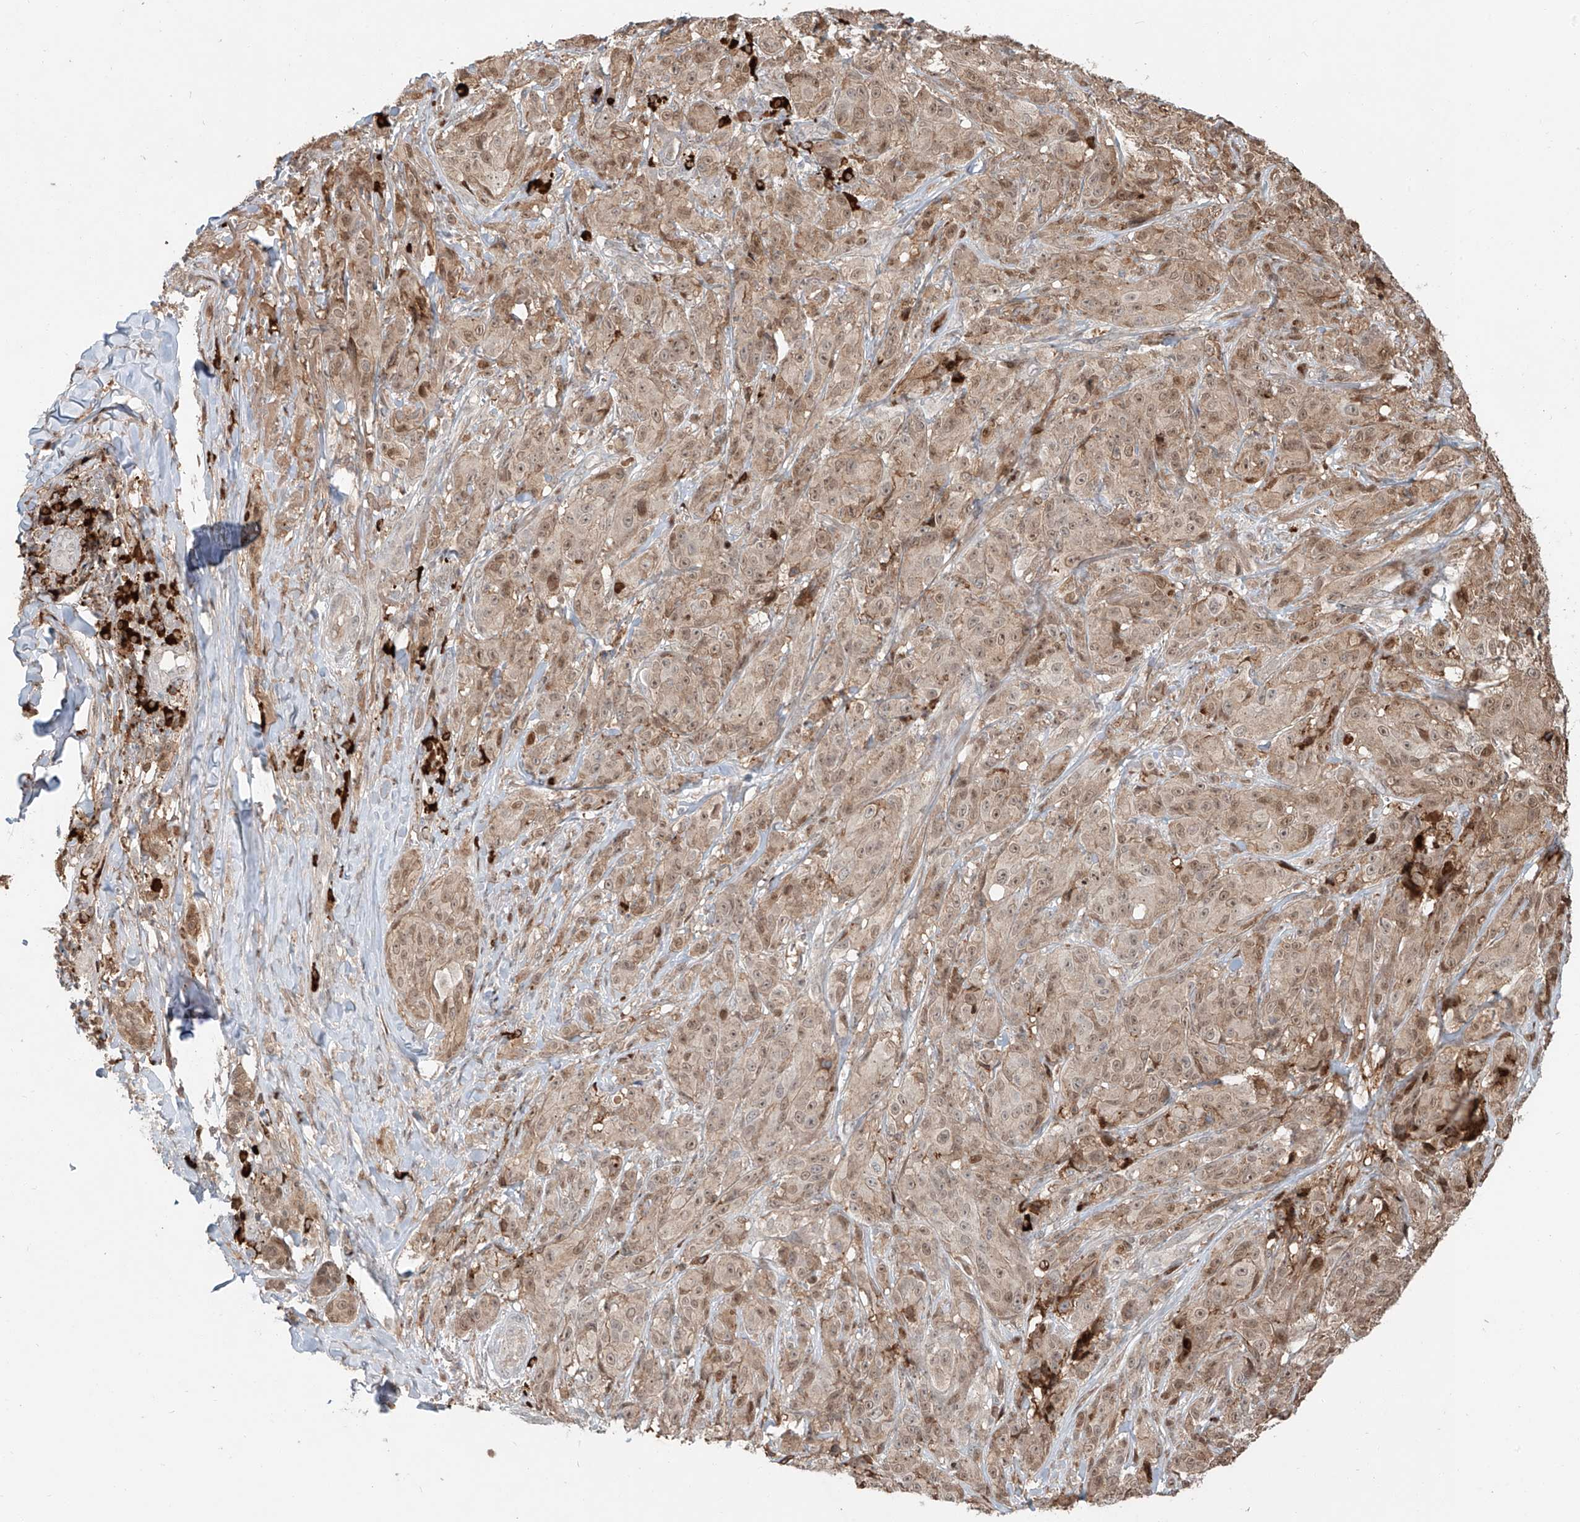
{"staining": {"intensity": "moderate", "quantity": "25%-75%", "location": "cytoplasmic/membranous,nuclear"}, "tissue": "melanoma", "cell_type": "Tumor cells", "image_type": "cancer", "snomed": [{"axis": "morphology", "description": "Malignant melanoma, NOS"}, {"axis": "topography", "description": "Skin"}], "caption": "Moderate cytoplasmic/membranous and nuclear positivity for a protein is identified in about 25%-75% of tumor cells of malignant melanoma using immunohistochemistry.", "gene": "CEP162", "patient": {"sex": "male", "age": 73}}